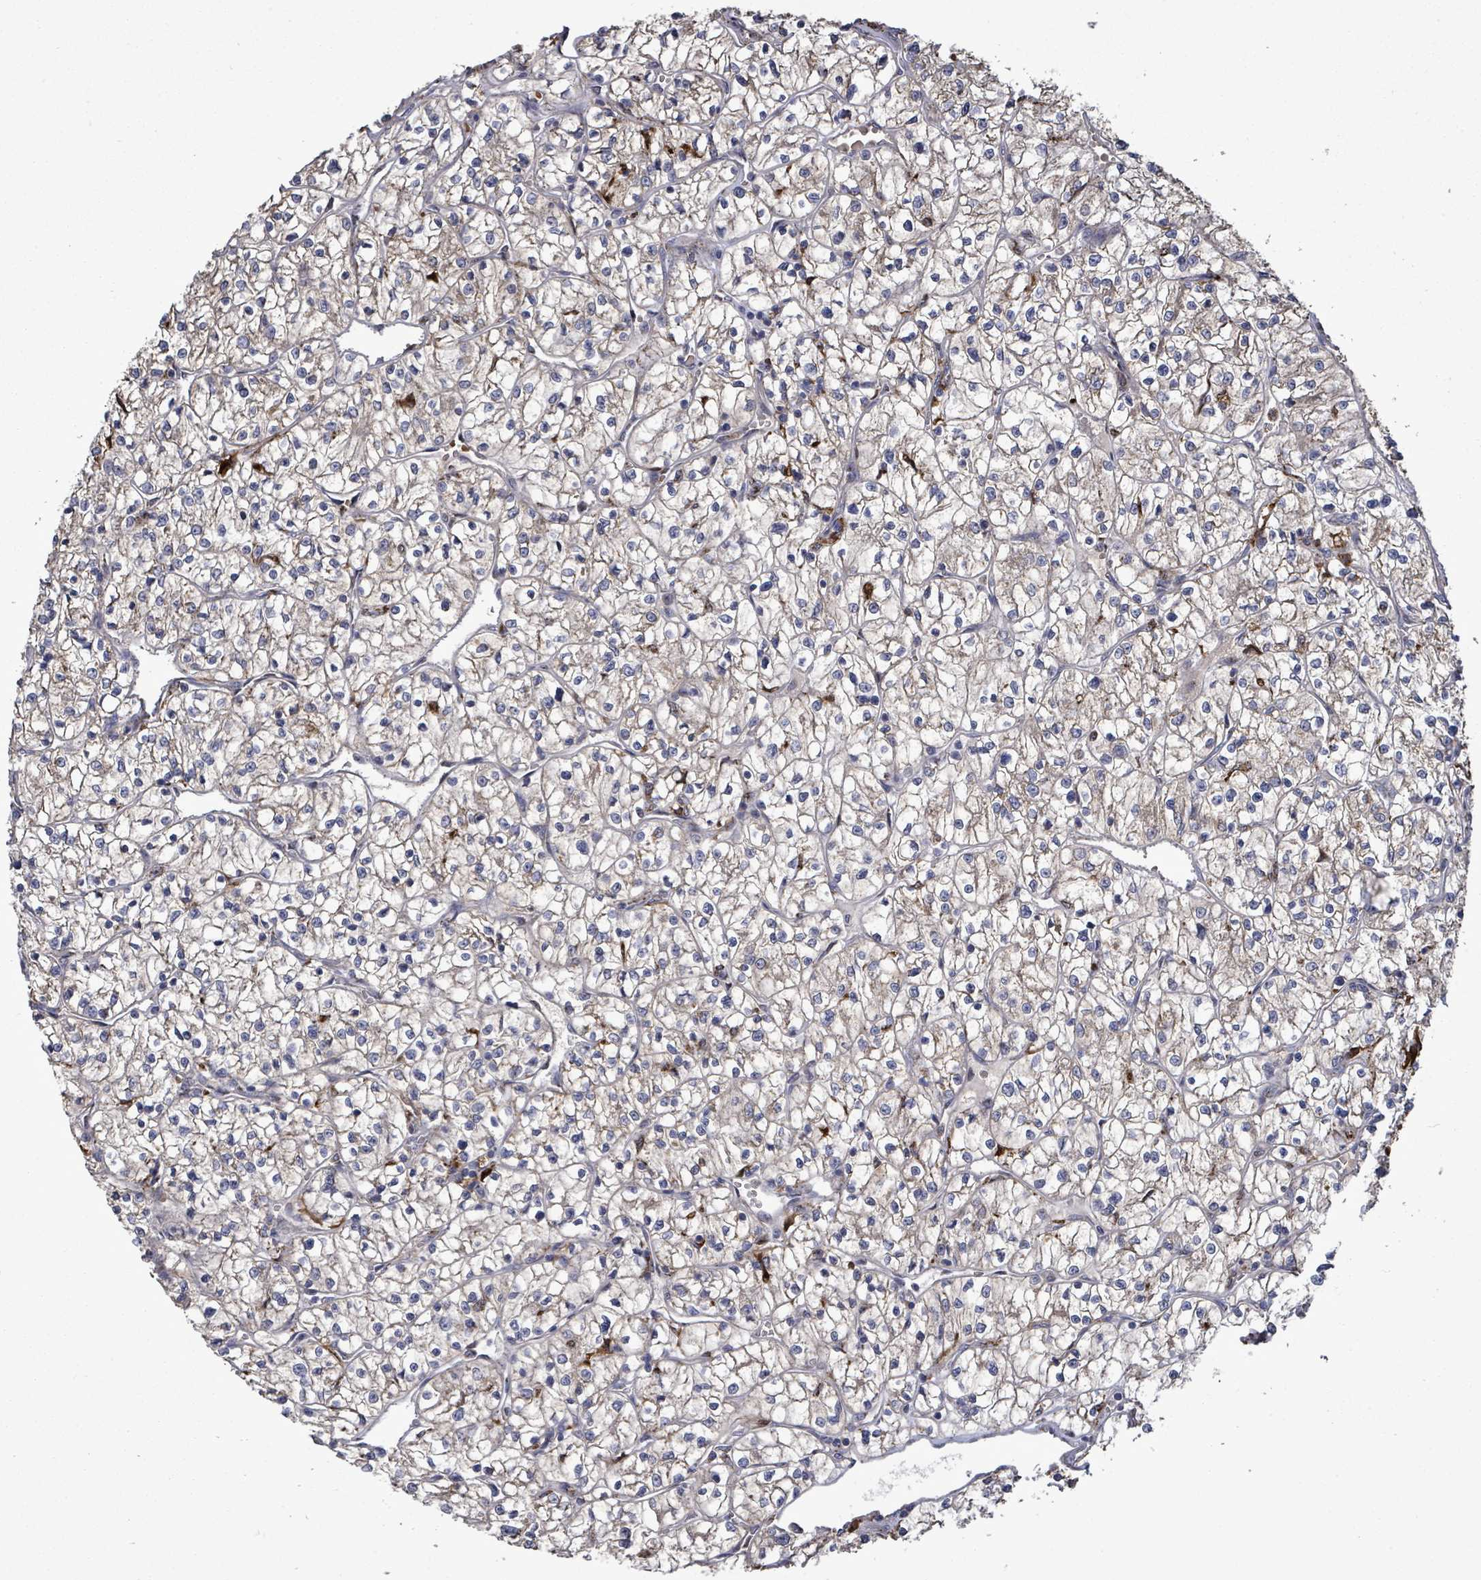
{"staining": {"intensity": "negative", "quantity": "none", "location": "none"}, "tissue": "renal cancer", "cell_type": "Tumor cells", "image_type": "cancer", "snomed": [{"axis": "morphology", "description": "Adenocarcinoma, NOS"}, {"axis": "topography", "description": "Kidney"}], "caption": "Tumor cells show no significant expression in renal cancer. The staining was performed using DAB (3,3'-diaminobenzidine) to visualize the protein expression in brown, while the nuclei were stained in blue with hematoxylin (Magnification: 20x).", "gene": "MTMR12", "patient": {"sex": "female", "age": 64}}